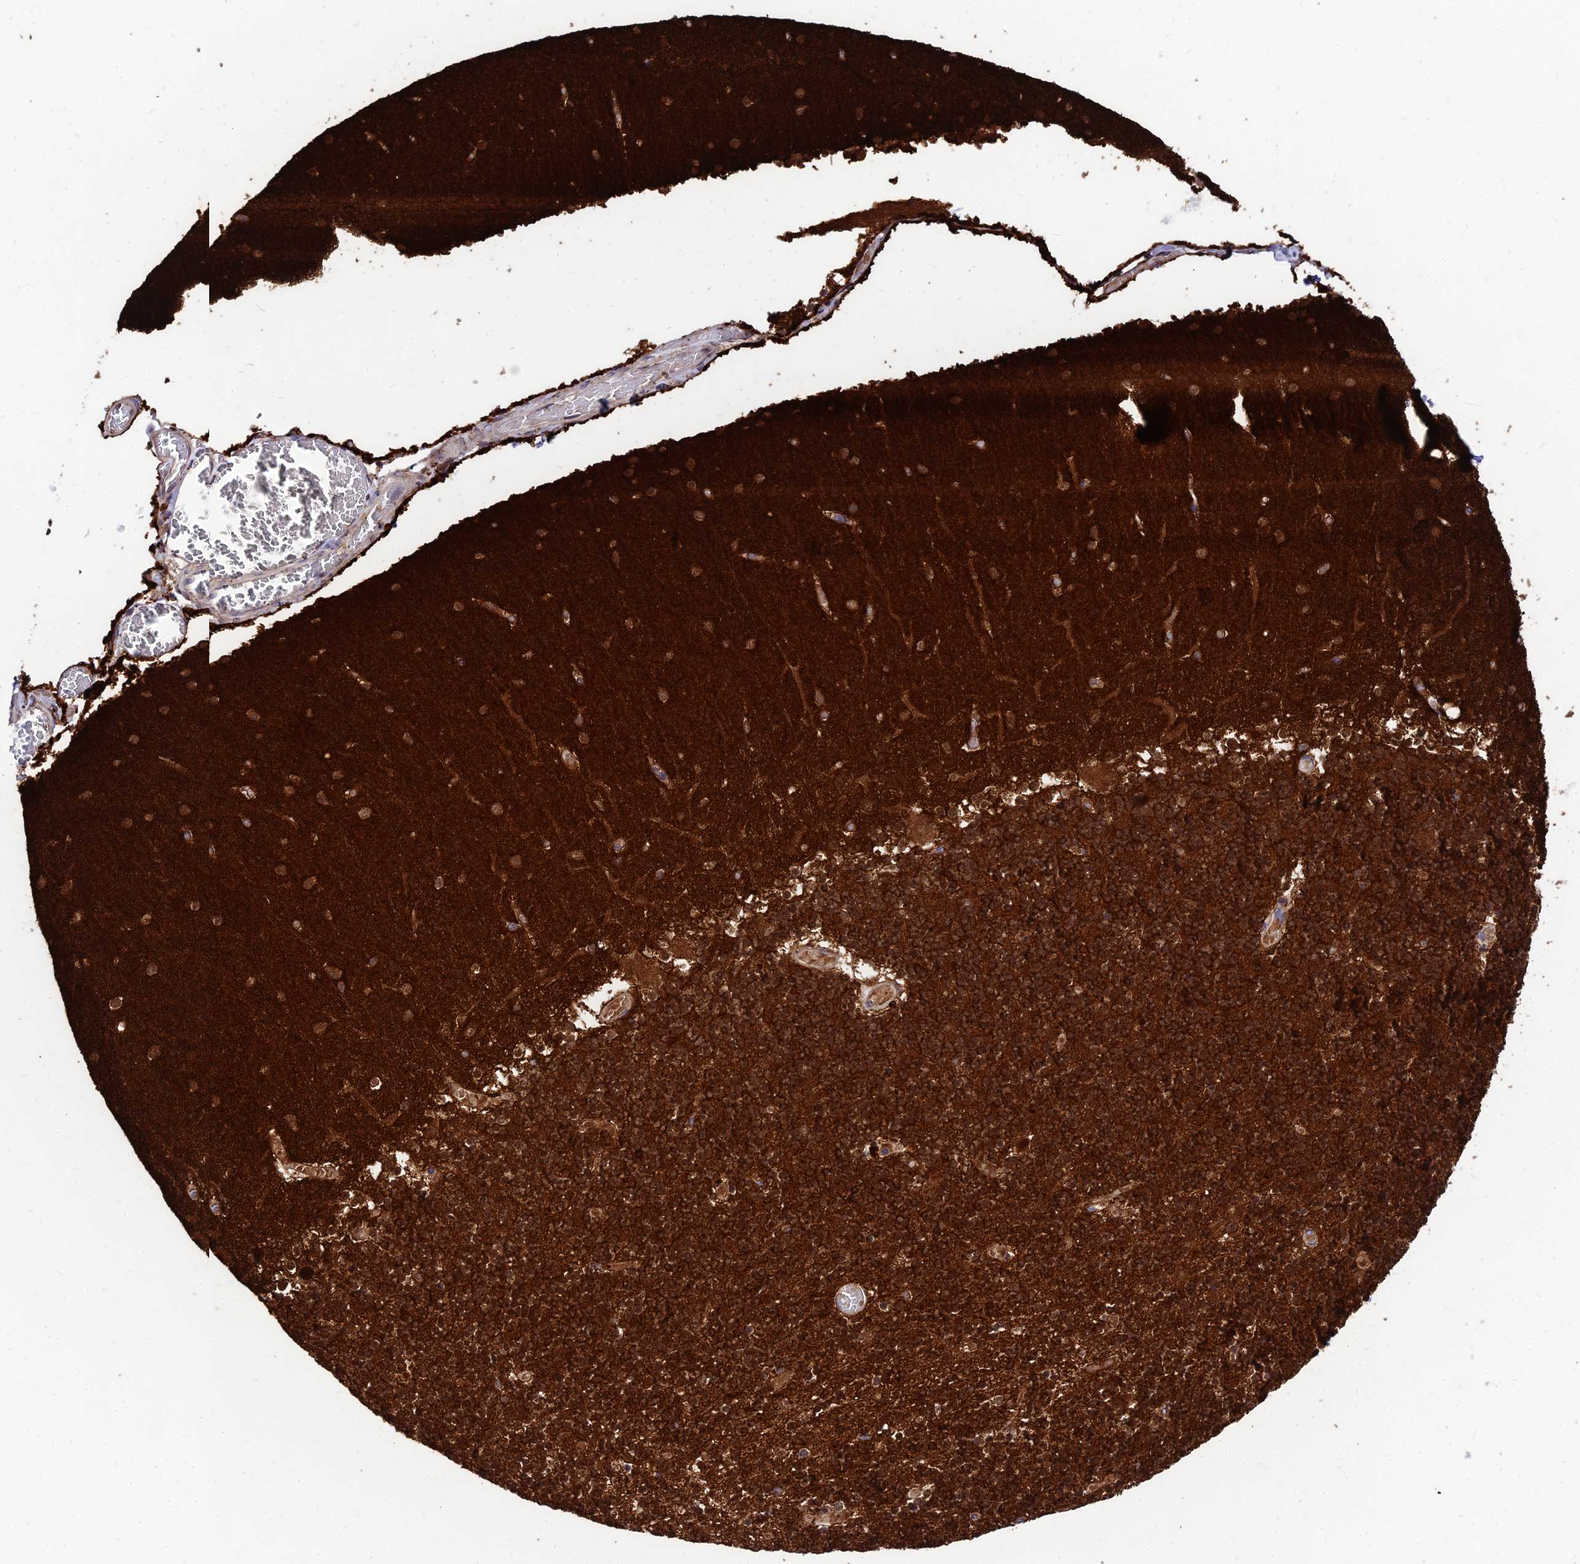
{"staining": {"intensity": "strong", "quantity": ">75%", "location": "cytoplasmic/membranous"}, "tissue": "cerebellum", "cell_type": "Cells in granular layer", "image_type": "normal", "snomed": [{"axis": "morphology", "description": "Normal tissue, NOS"}, {"axis": "topography", "description": "Cerebellum"}], "caption": "IHC (DAB (3,3'-diaminobenzidine)) staining of unremarkable human cerebellum exhibits strong cytoplasmic/membranous protein positivity in about >75% of cells in granular layer. (Brightfield microscopy of DAB IHC at high magnification).", "gene": "MKKS", "patient": {"sex": "female", "age": 28}}